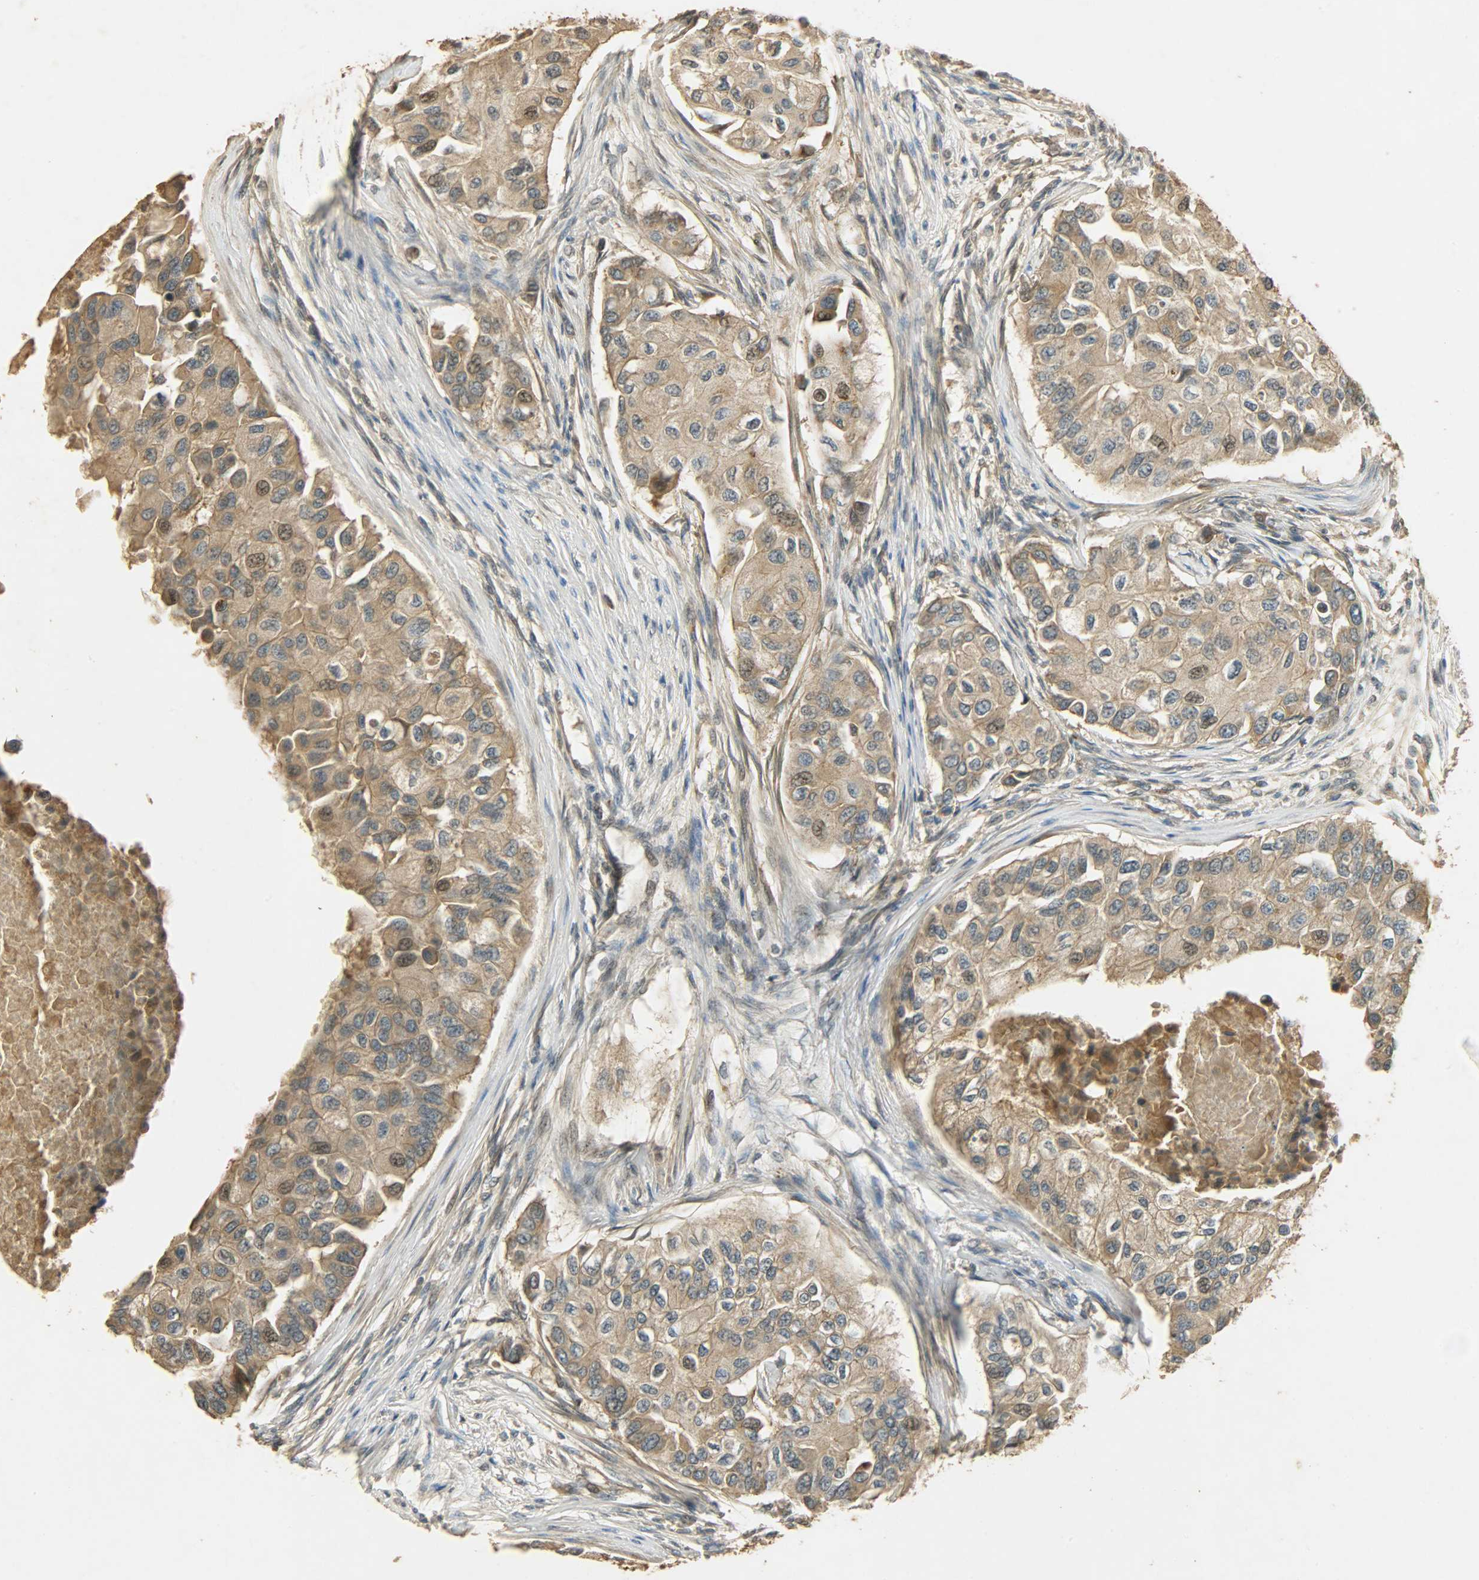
{"staining": {"intensity": "moderate", "quantity": ">75%", "location": "cytoplasmic/membranous"}, "tissue": "breast cancer", "cell_type": "Tumor cells", "image_type": "cancer", "snomed": [{"axis": "morphology", "description": "Normal tissue, NOS"}, {"axis": "morphology", "description": "Duct carcinoma"}, {"axis": "topography", "description": "Breast"}], "caption": "The immunohistochemical stain labels moderate cytoplasmic/membranous positivity in tumor cells of breast cancer (invasive ductal carcinoma) tissue.", "gene": "ATP2B1", "patient": {"sex": "female", "age": 49}}